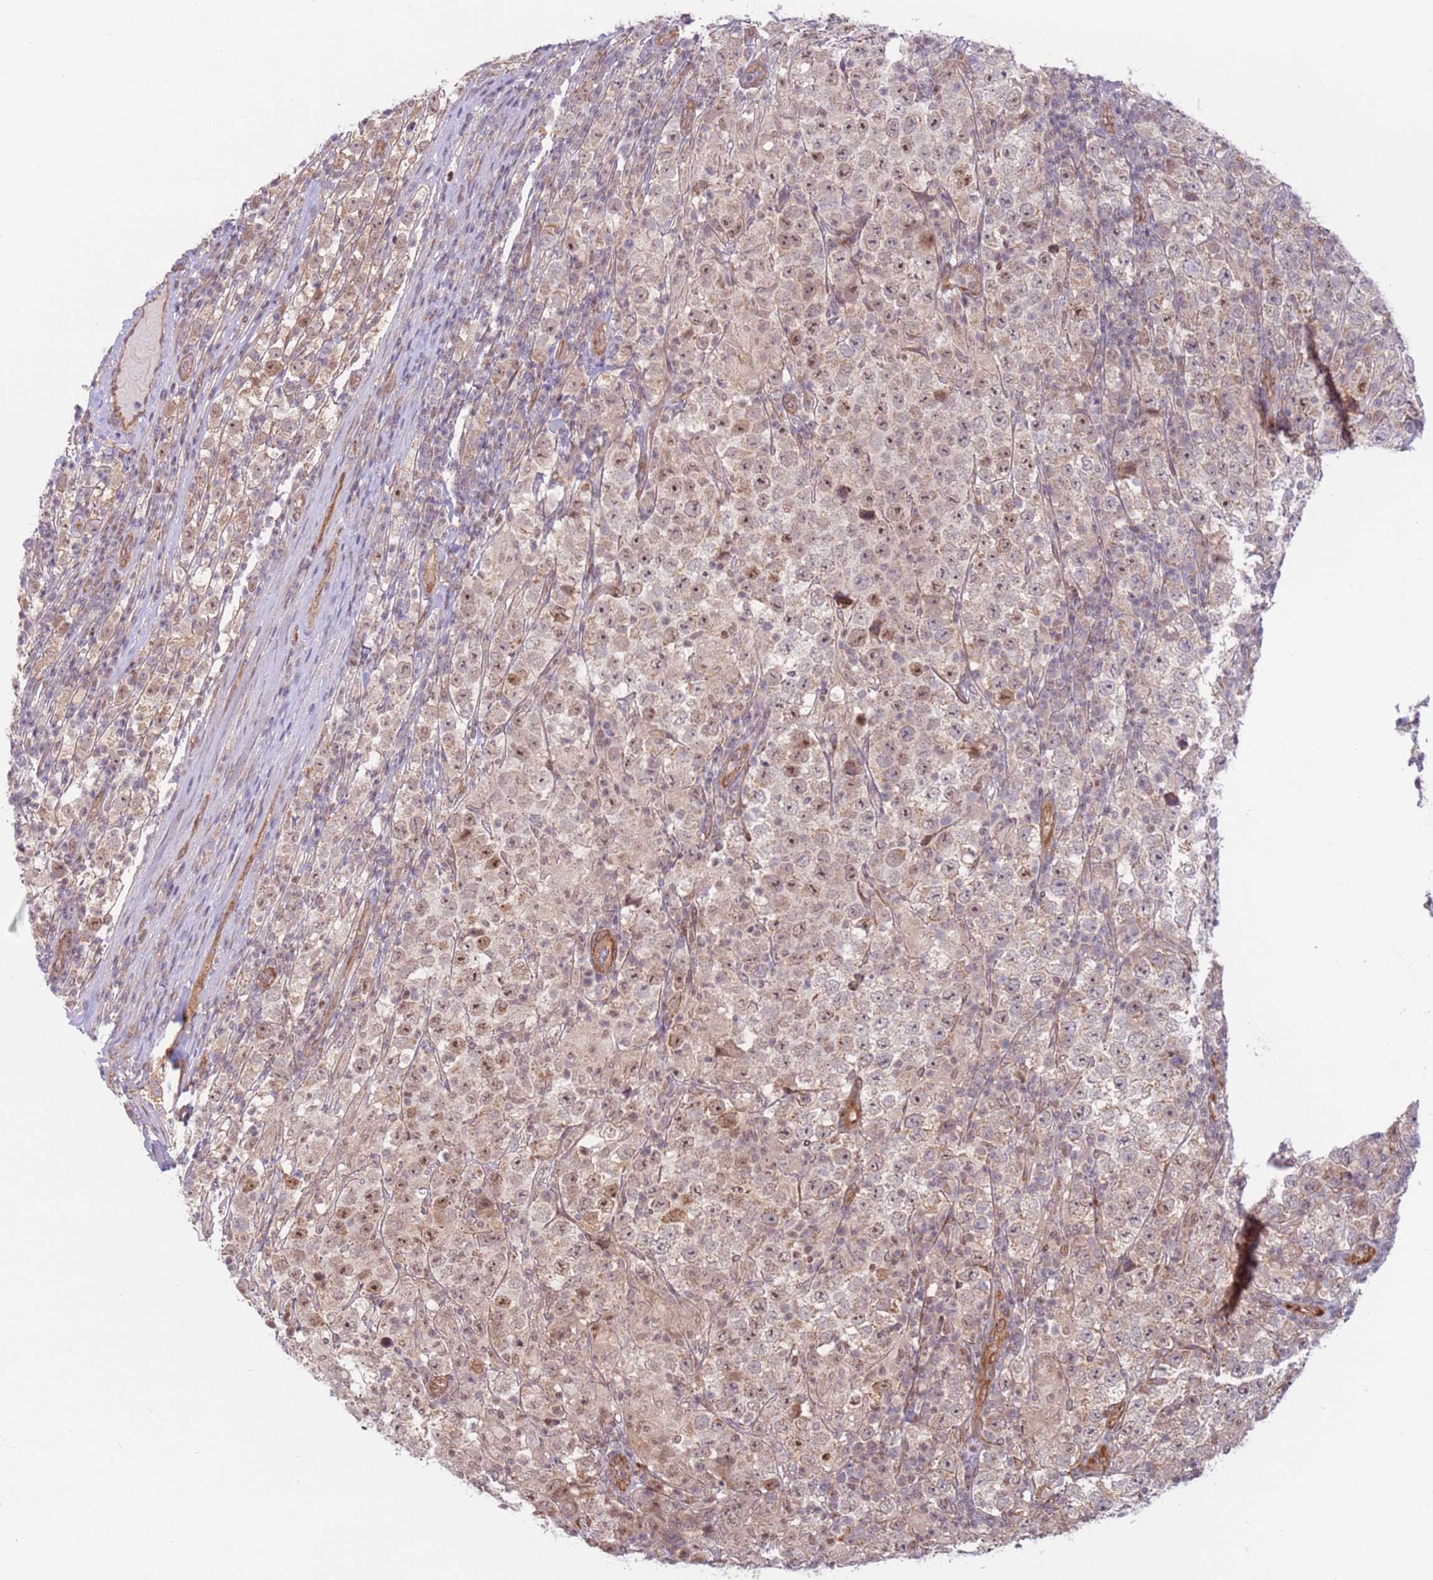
{"staining": {"intensity": "weak", "quantity": ">75%", "location": "nuclear"}, "tissue": "testis cancer", "cell_type": "Tumor cells", "image_type": "cancer", "snomed": [{"axis": "morphology", "description": "Normal tissue, NOS"}, {"axis": "morphology", "description": "Urothelial carcinoma, High grade"}, {"axis": "morphology", "description": "Seminoma, NOS"}, {"axis": "morphology", "description": "Carcinoma, Embryonal, NOS"}, {"axis": "topography", "description": "Urinary bladder"}, {"axis": "topography", "description": "Testis"}], "caption": "Brown immunohistochemical staining in testis cancer (embryonal carcinoma) displays weak nuclear expression in about >75% of tumor cells. (Brightfield microscopy of DAB IHC at high magnification).", "gene": "DCAF4", "patient": {"sex": "male", "age": 41}}